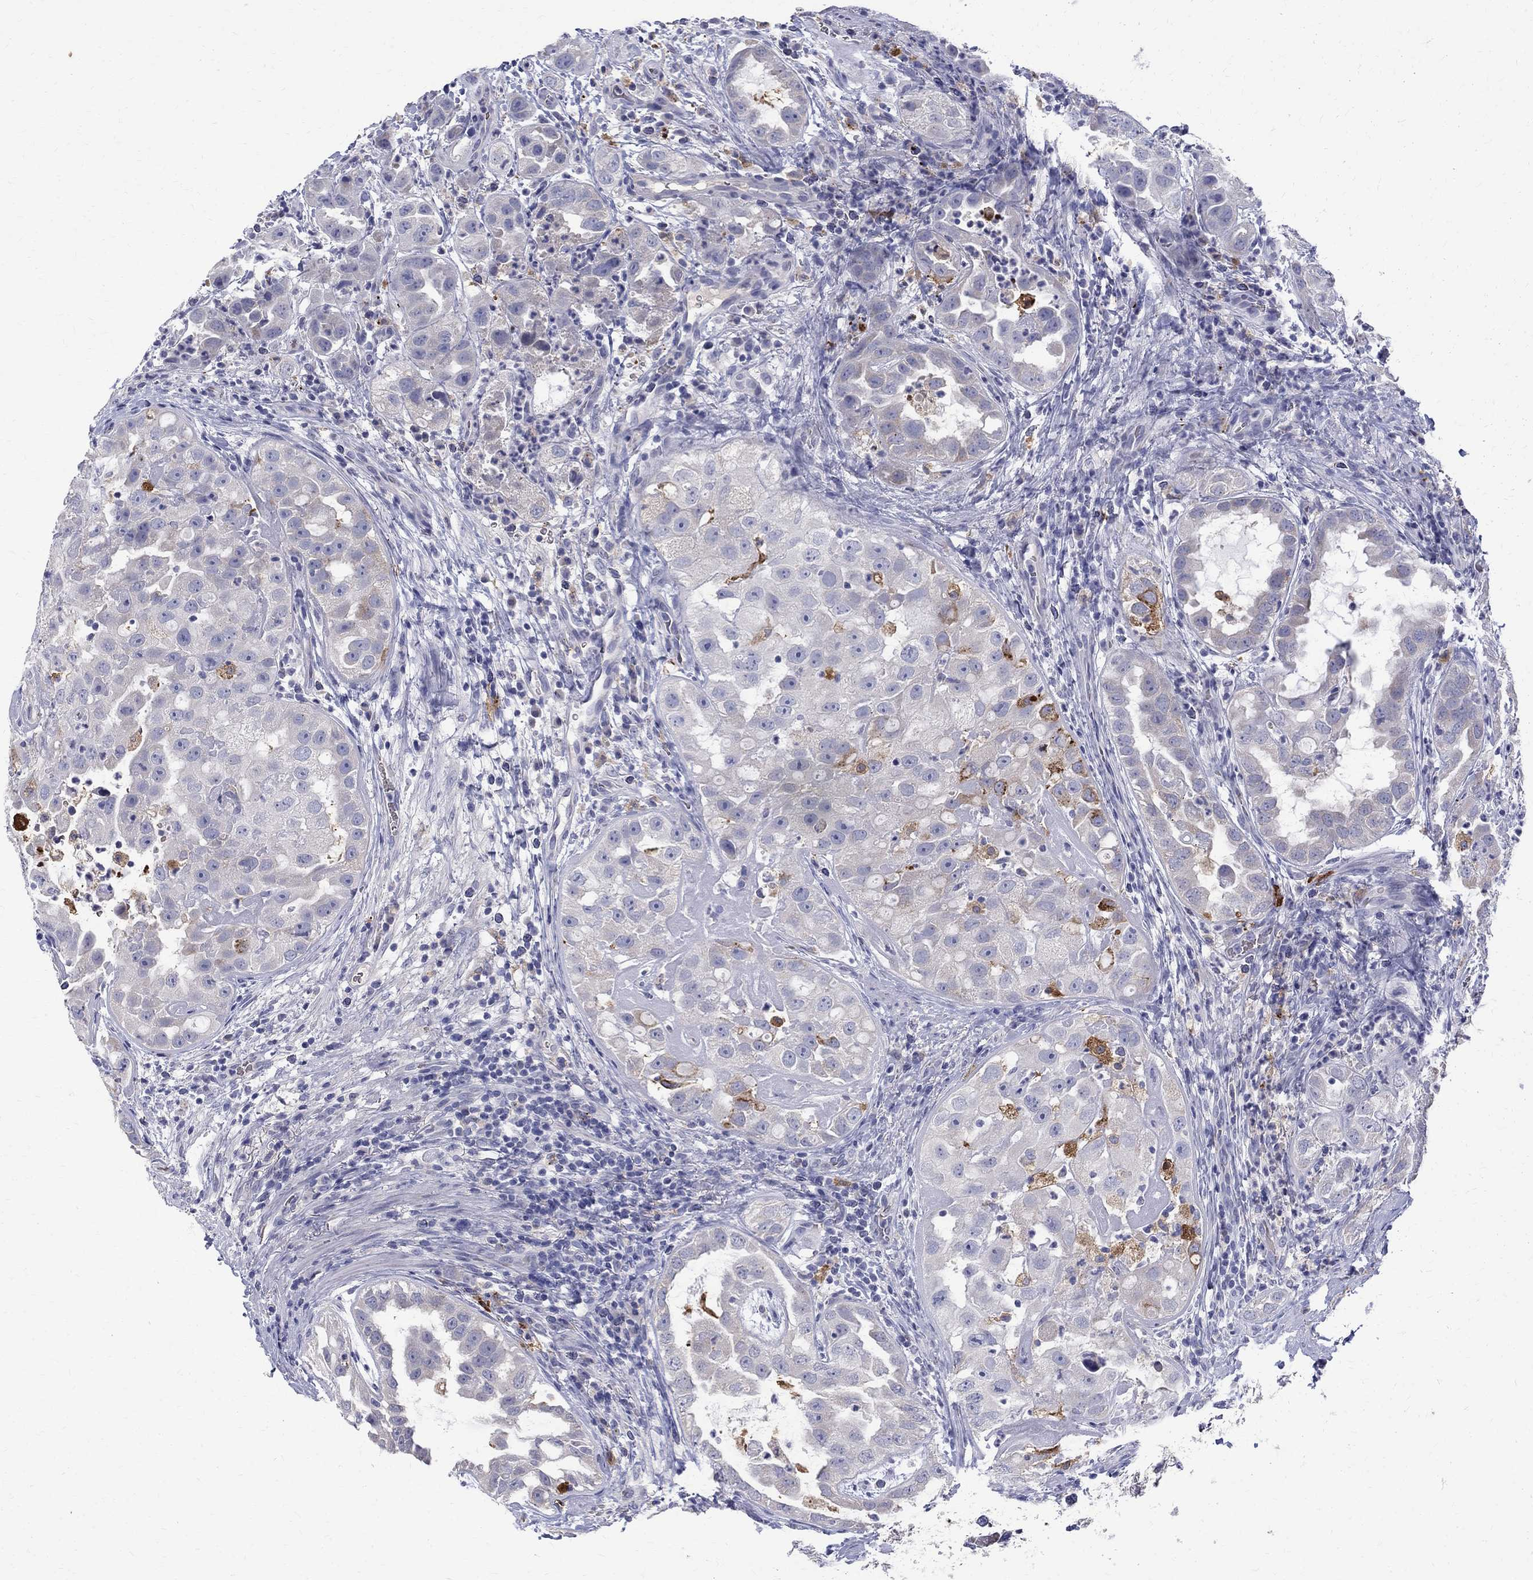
{"staining": {"intensity": "moderate", "quantity": "<25%", "location": "cytoplasmic/membranous"}, "tissue": "urothelial cancer", "cell_type": "Tumor cells", "image_type": "cancer", "snomed": [{"axis": "morphology", "description": "Urothelial carcinoma, High grade"}, {"axis": "topography", "description": "Urinary bladder"}], "caption": "Immunohistochemical staining of human high-grade urothelial carcinoma exhibits low levels of moderate cytoplasmic/membranous protein staining in approximately <25% of tumor cells.", "gene": "AGER", "patient": {"sex": "female", "age": 41}}